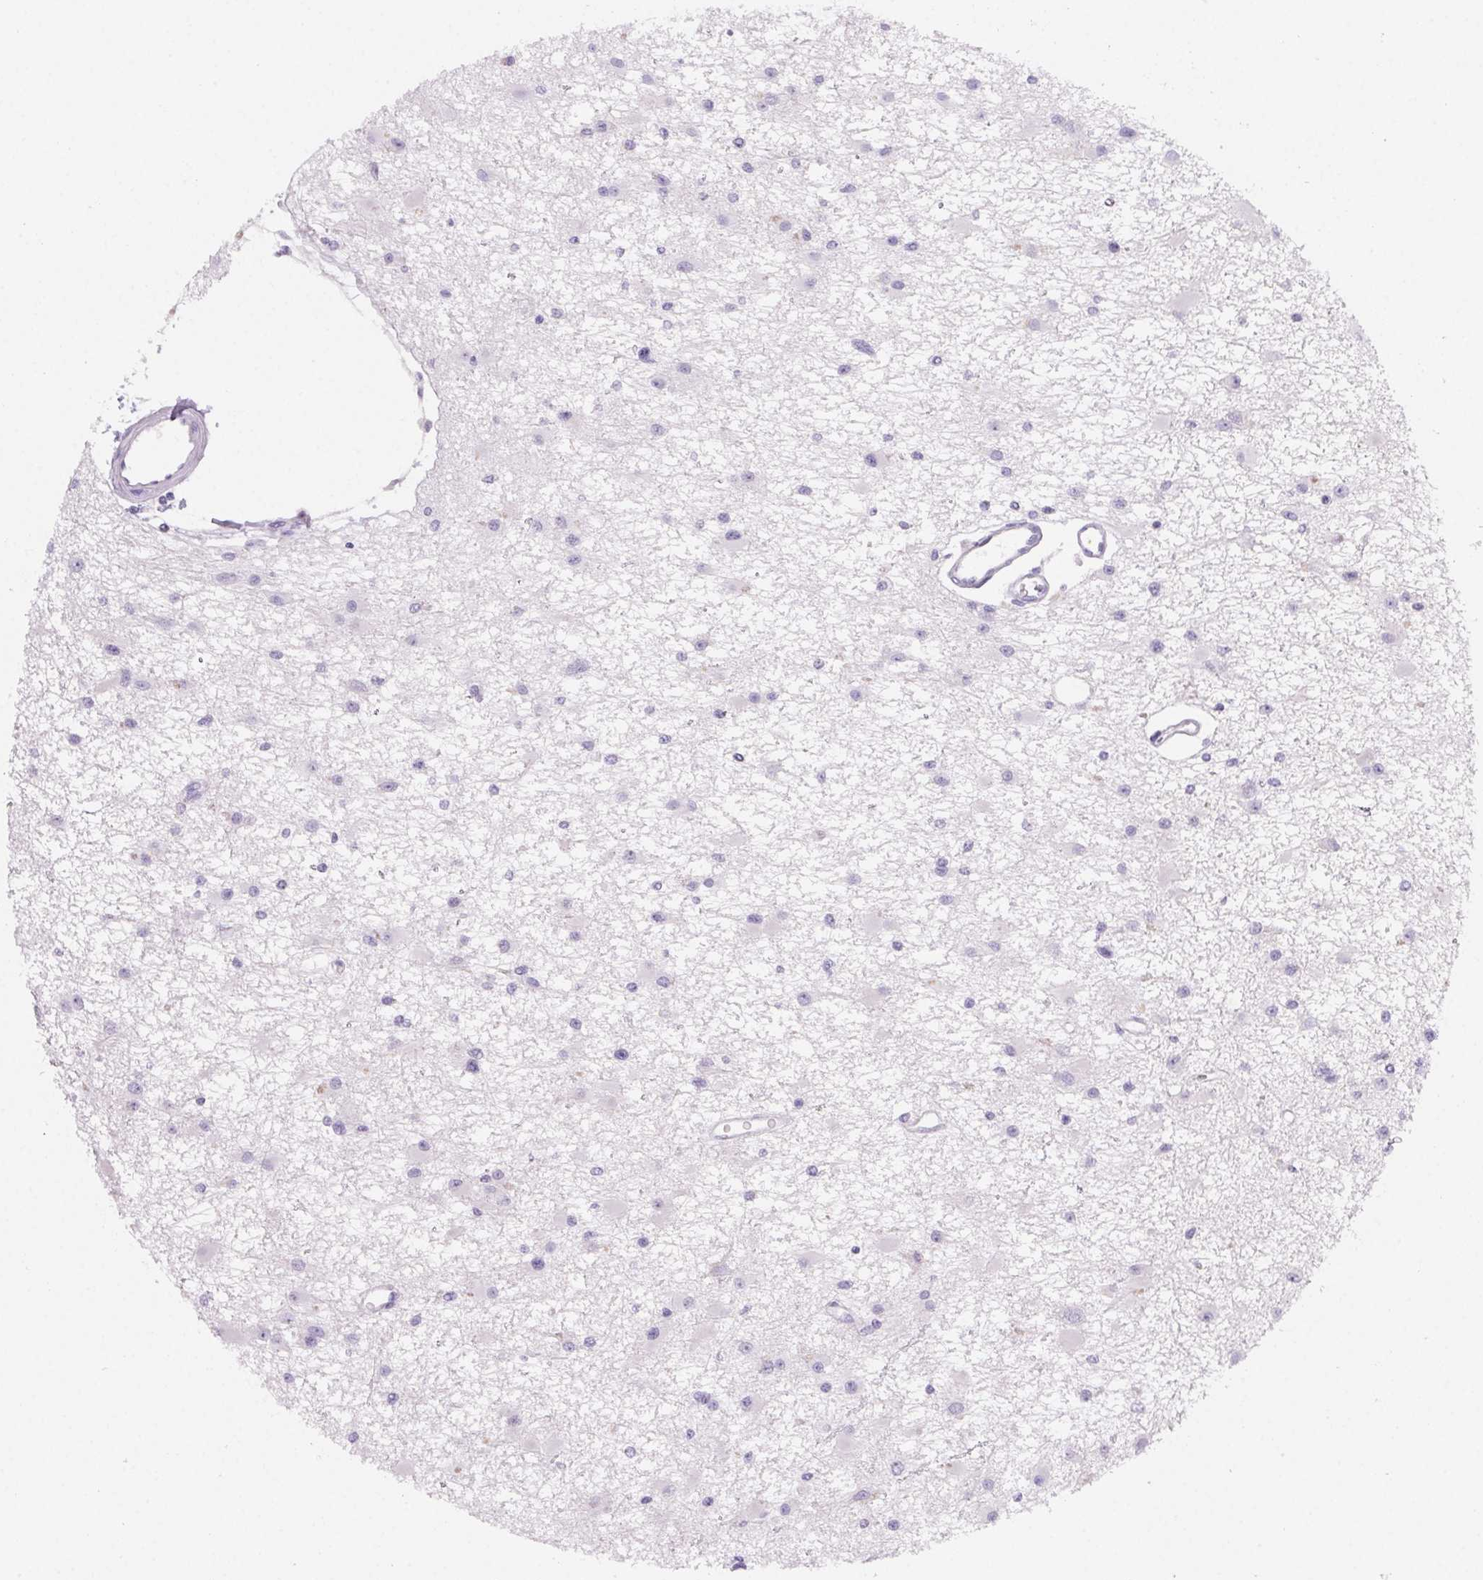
{"staining": {"intensity": "negative", "quantity": "none", "location": "none"}, "tissue": "glioma", "cell_type": "Tumor cells", "image_type": "cancer", "snomed": [{"axis": "morphology", "description": "Glioma, malignant, High grade"}, {"axis": "topography", "description": "Brain"}], "caption": "This is an immunohistochemistry (IHC) micrograph of human high-grade glioma (malignant). There is no staining in tumor cells.", "gene": "PADI4", "patient": {"sex": "male", "age": 54}}